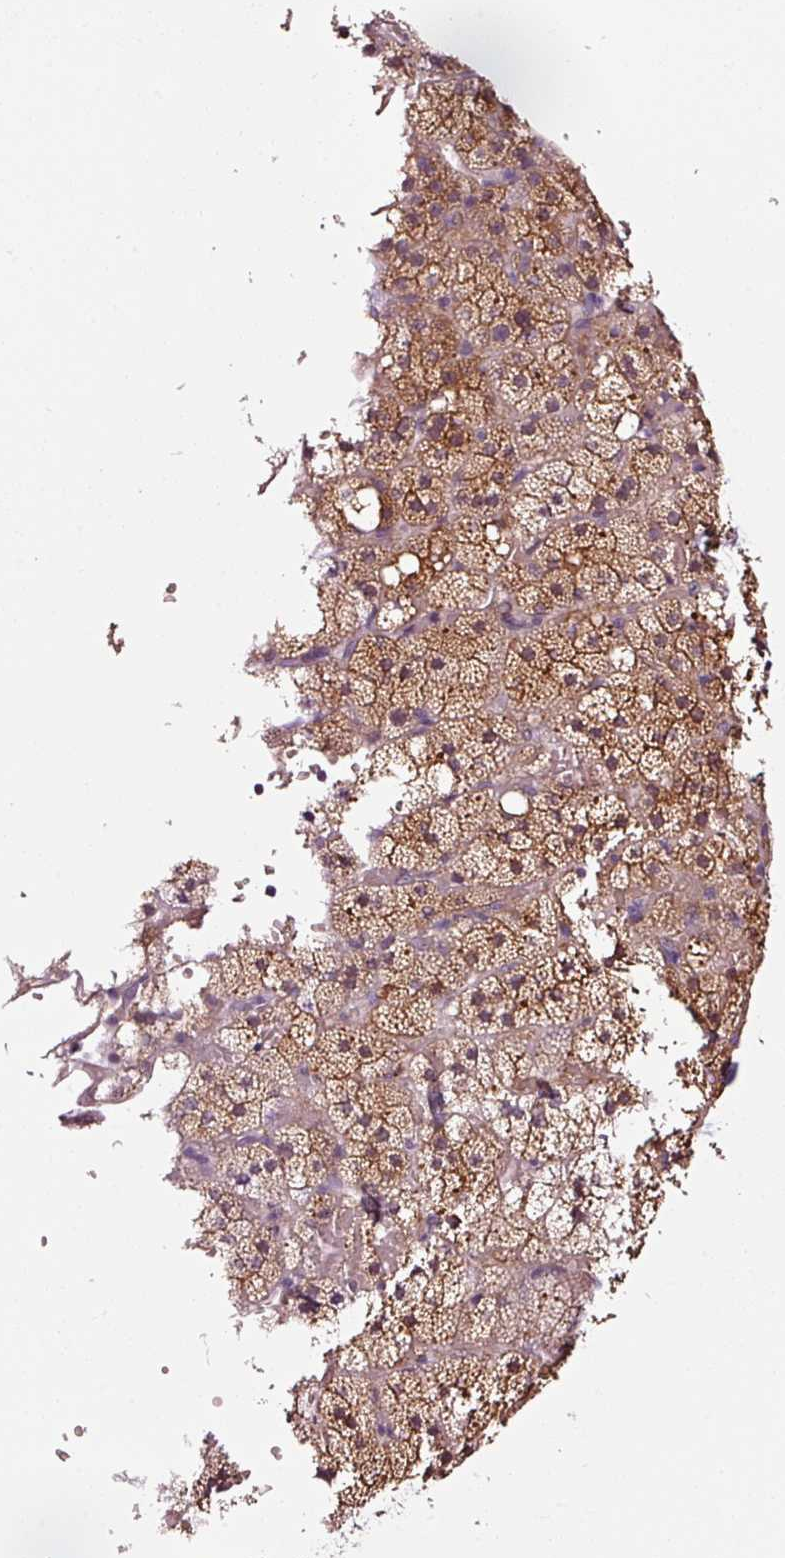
{"staining": {"intensity": "weak", "quantity": ">75%", "location": "cytoplasmic/membranous"}, "tissue": "adrenal gland", "cell_type": "Glandular cells", "image_type": "normal", "snomed": [{"axis": "morphology", "description": "Normal tissue, NOS"}, {"axis": "topography", "description": "Adrenal gland"}], "caption": "Immunohistochemistry micrograph of unremarkable adrenal gland stained for a protein (brown), which demonstrates low levels of weak cytoplasmic/membranous staining in about >75% of glandular cells.", "gene": "ABCB4", "patient": {"sex": "male", "age": 53}}